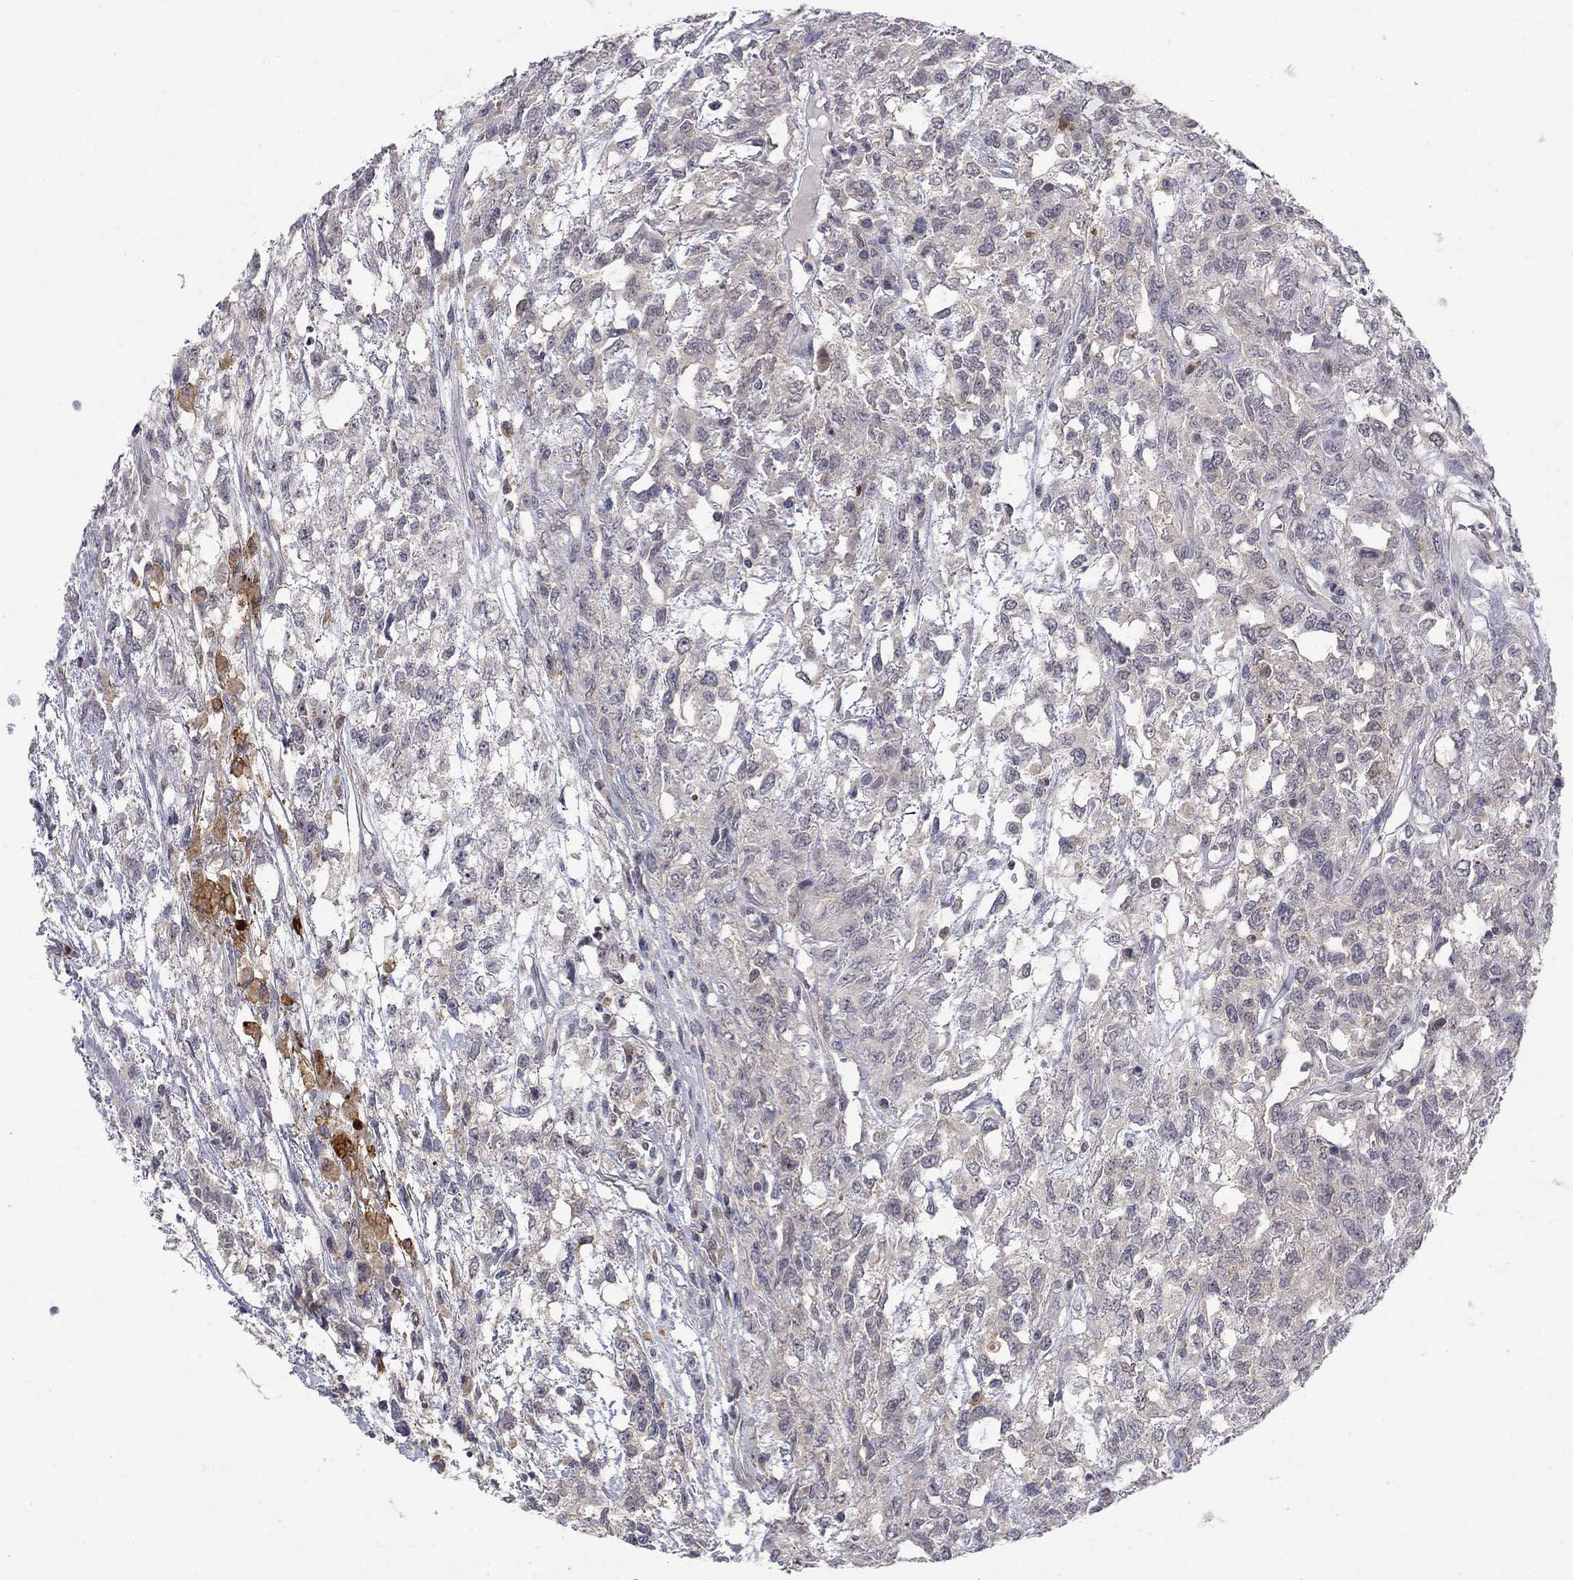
{"staining": {"intensity": "moderate", "quantity": "<25%", "location": "cytoplasmic/membranous"}, "tissue": "testis cancer", "cell_type": "Tumor cells", "image_type": "cancer", "snomed": [{"axis": "morphology", "description": "Seminoma, NOS"}, {"axis": "topography", "description": "Testis"}], "caption": "Immunohistochemical staining of testis cancer (seminoma) exhibits moderate cytoplasmic/membranous protein positivity in about <25% of tumor cells. Ihc stains the protein of interest in brown and the nuclei are stained blue.", "gene": "PCBP3", "patient": {"sex": "male", "age": 52}}